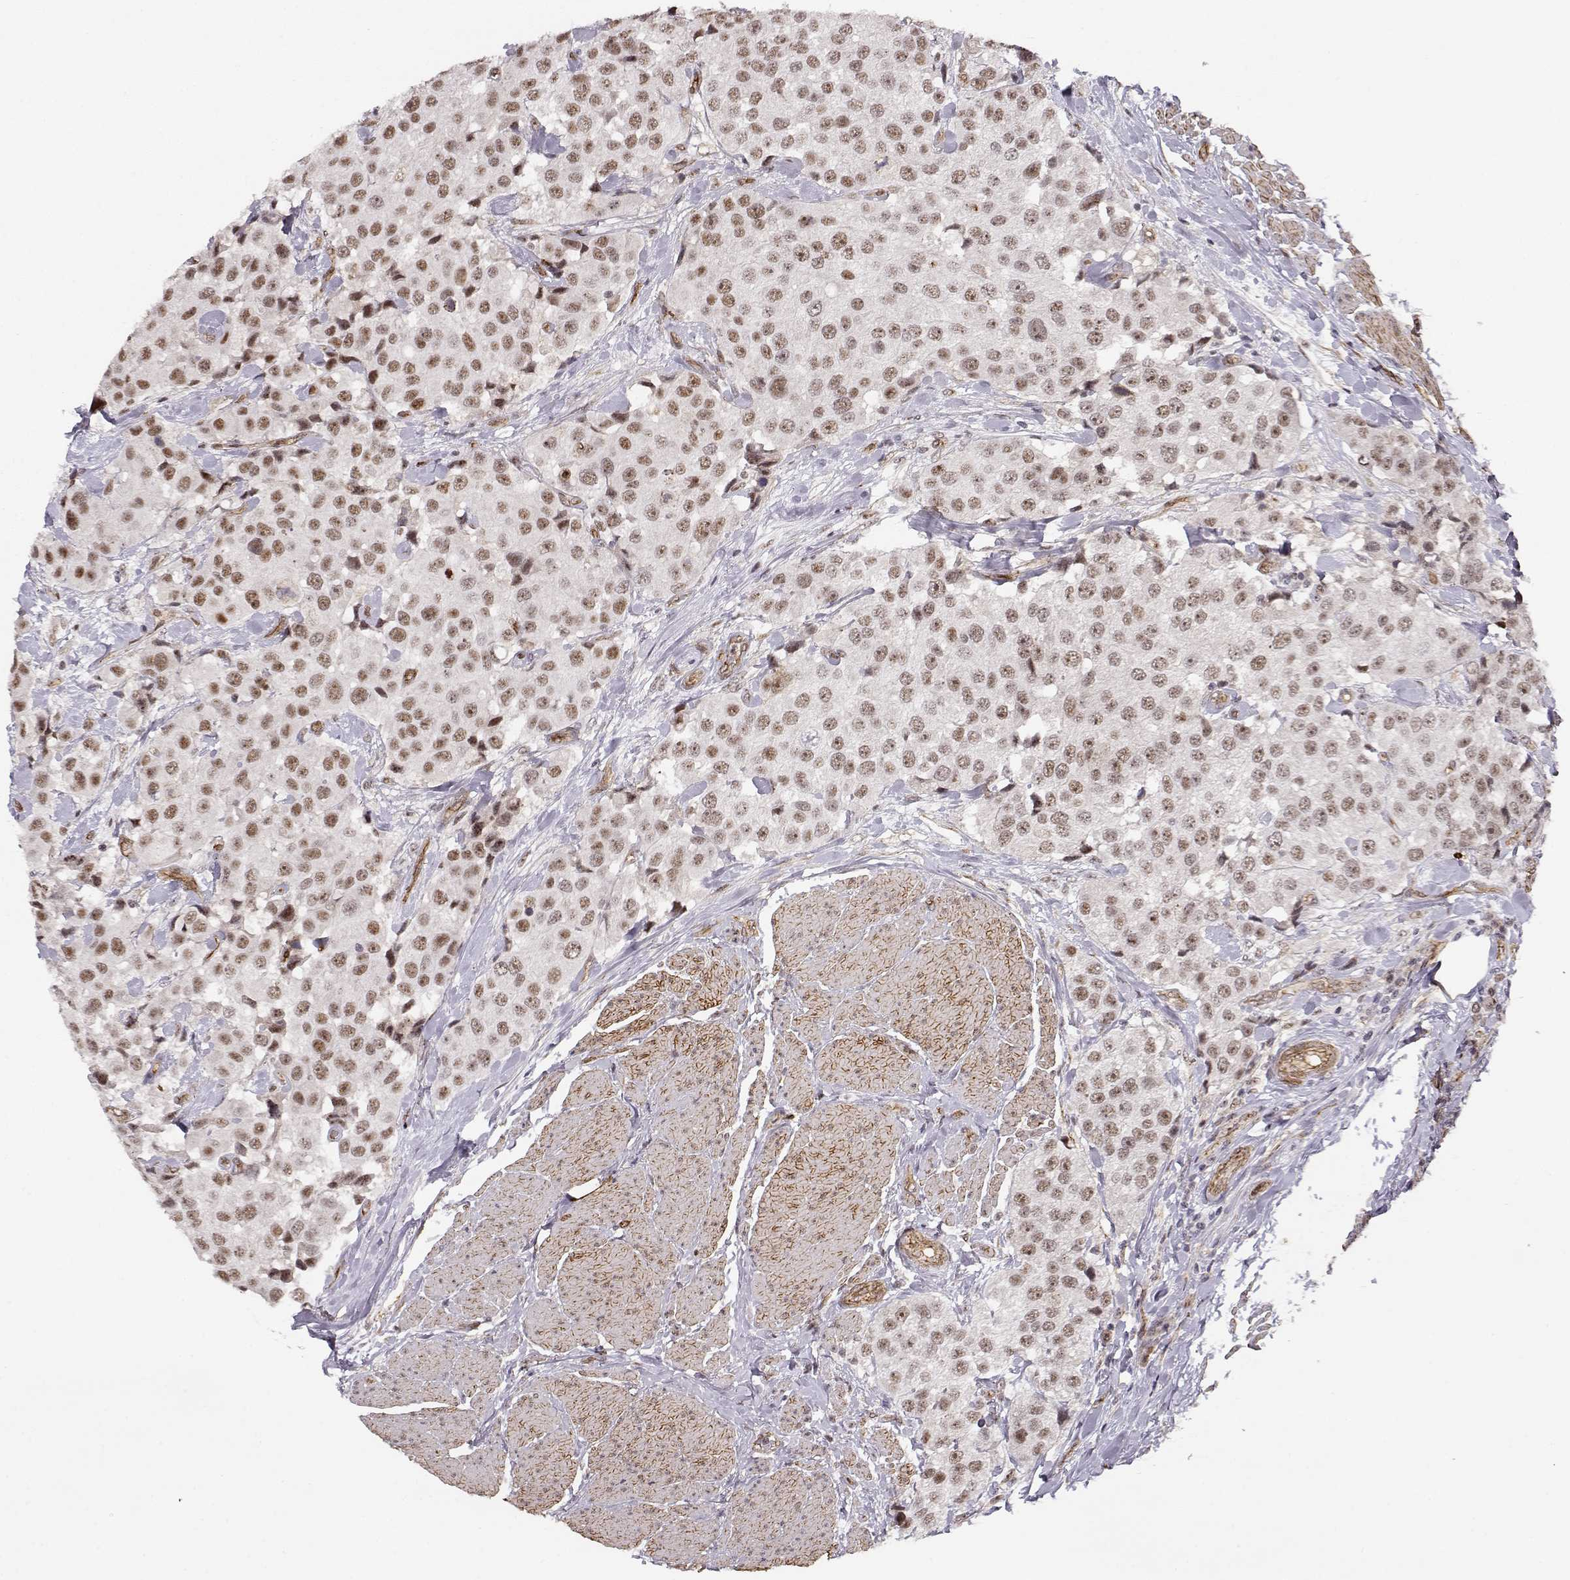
{"staining": {"intensity": "moderate", "quantity": ">75%", "location": "nuclear"}, "tissue": "urothelial cancer", "cell_type": "Tumor cells", "image_type": "cancer", "snomed": [{"axis": "morphology", "description": "Urothelial carcinoma, High grade"}, {"axis": "topography", "description": "Urinary bladder"}], "caption": "There is medium levels of moderate nuclear positivity in tumor cells of urothelial cancer, as demonstrated by immunohistochemical staining (brown color).", "gene": "CIR1", "patient": {"sex": "female", "age": 64}}